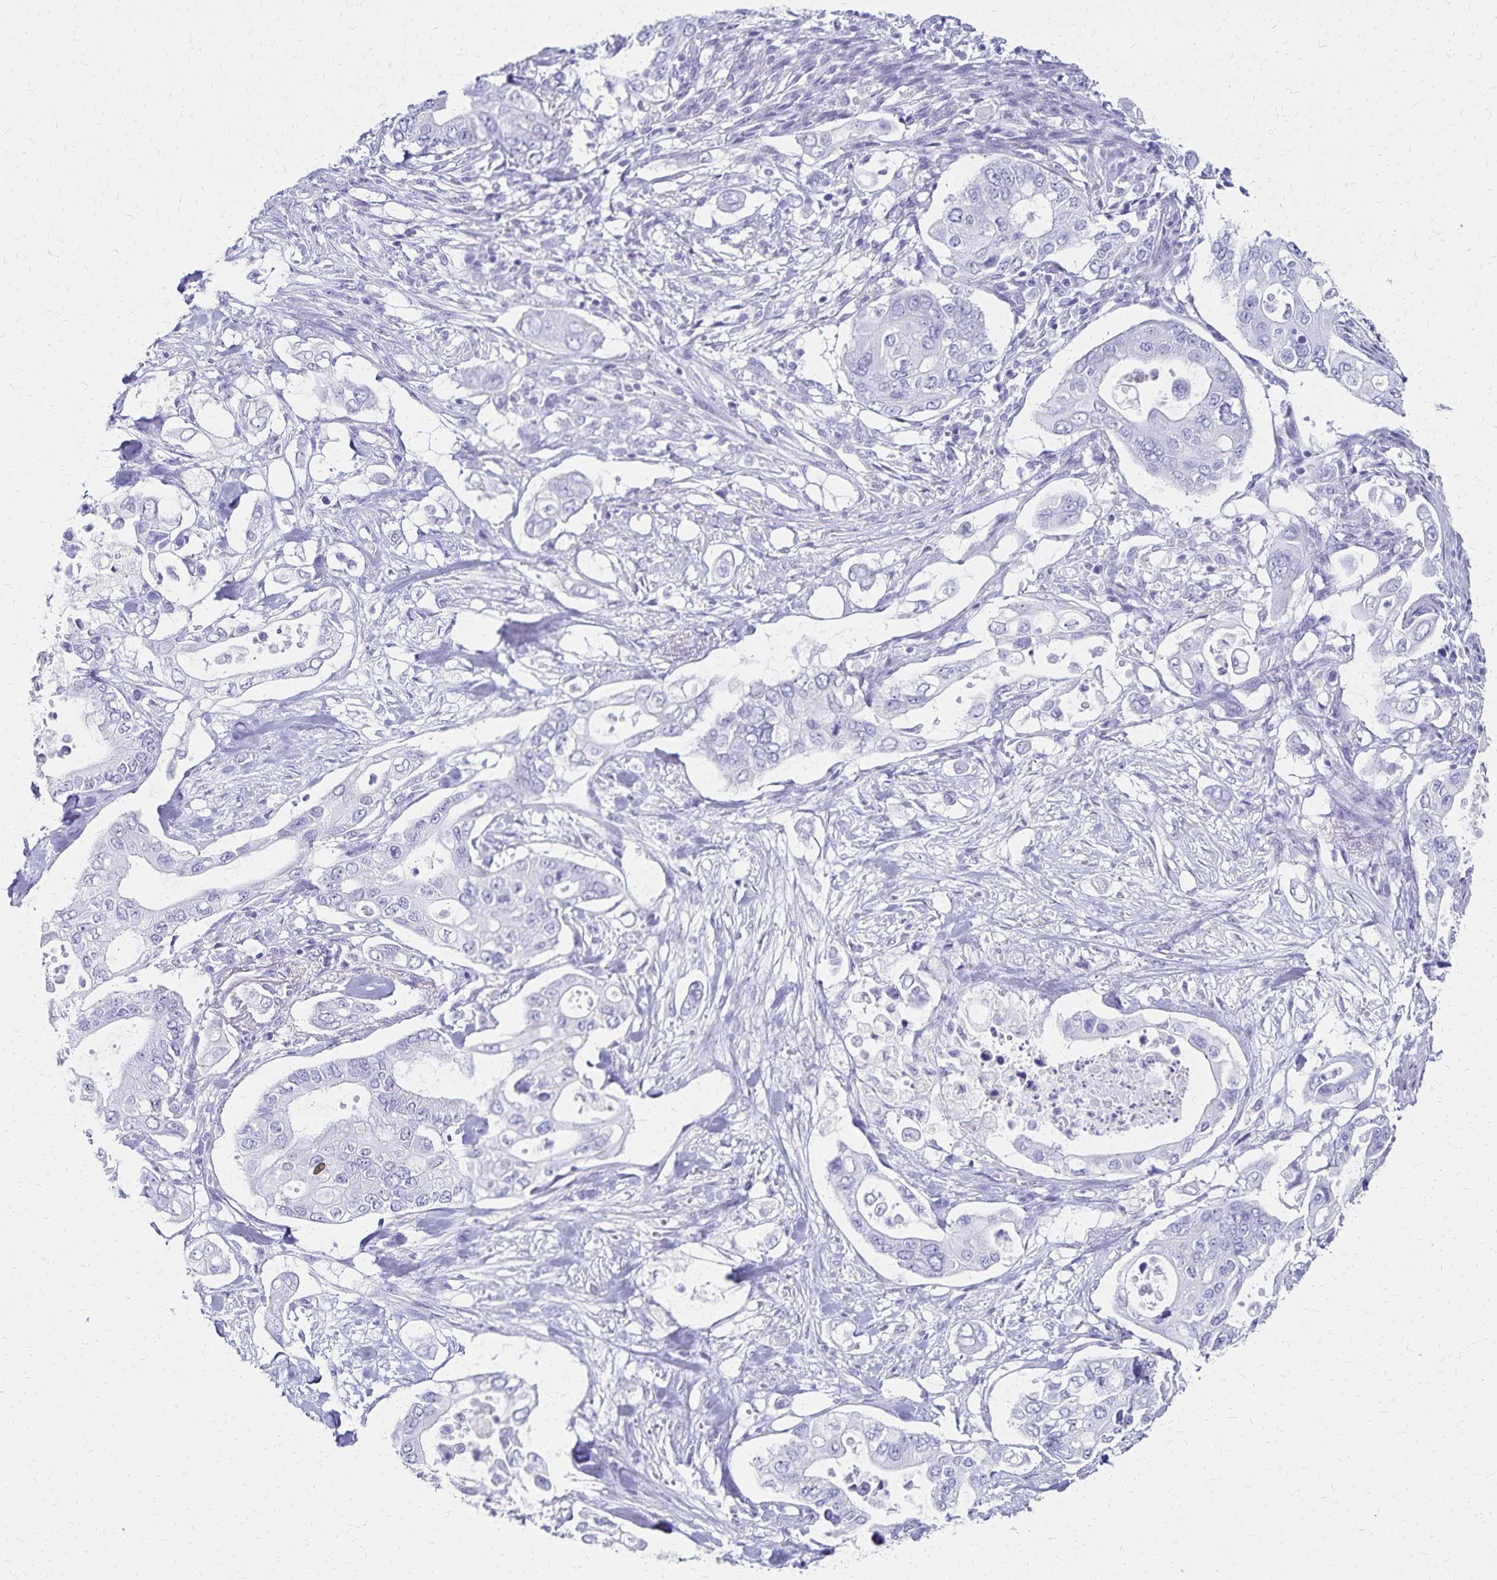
{"staining": {"intensity": "negative", "quantity": "none", "location": "none"}, "tissue": "pancreatic cancer", "cell_type": "Tumor cells", "image_type": "cancer", "snomed": [{"axis": "morphology", "description": "Adenocarcinoma, NOS"}, {"axis": "topography", "description": "Pancreas"}], "caption": "The image demonstrates no significant staining in tumor cells of adenocarcinoma (pancreatic).", "gene": "GIP", "patient": {"sex": "female", "age": 63}}